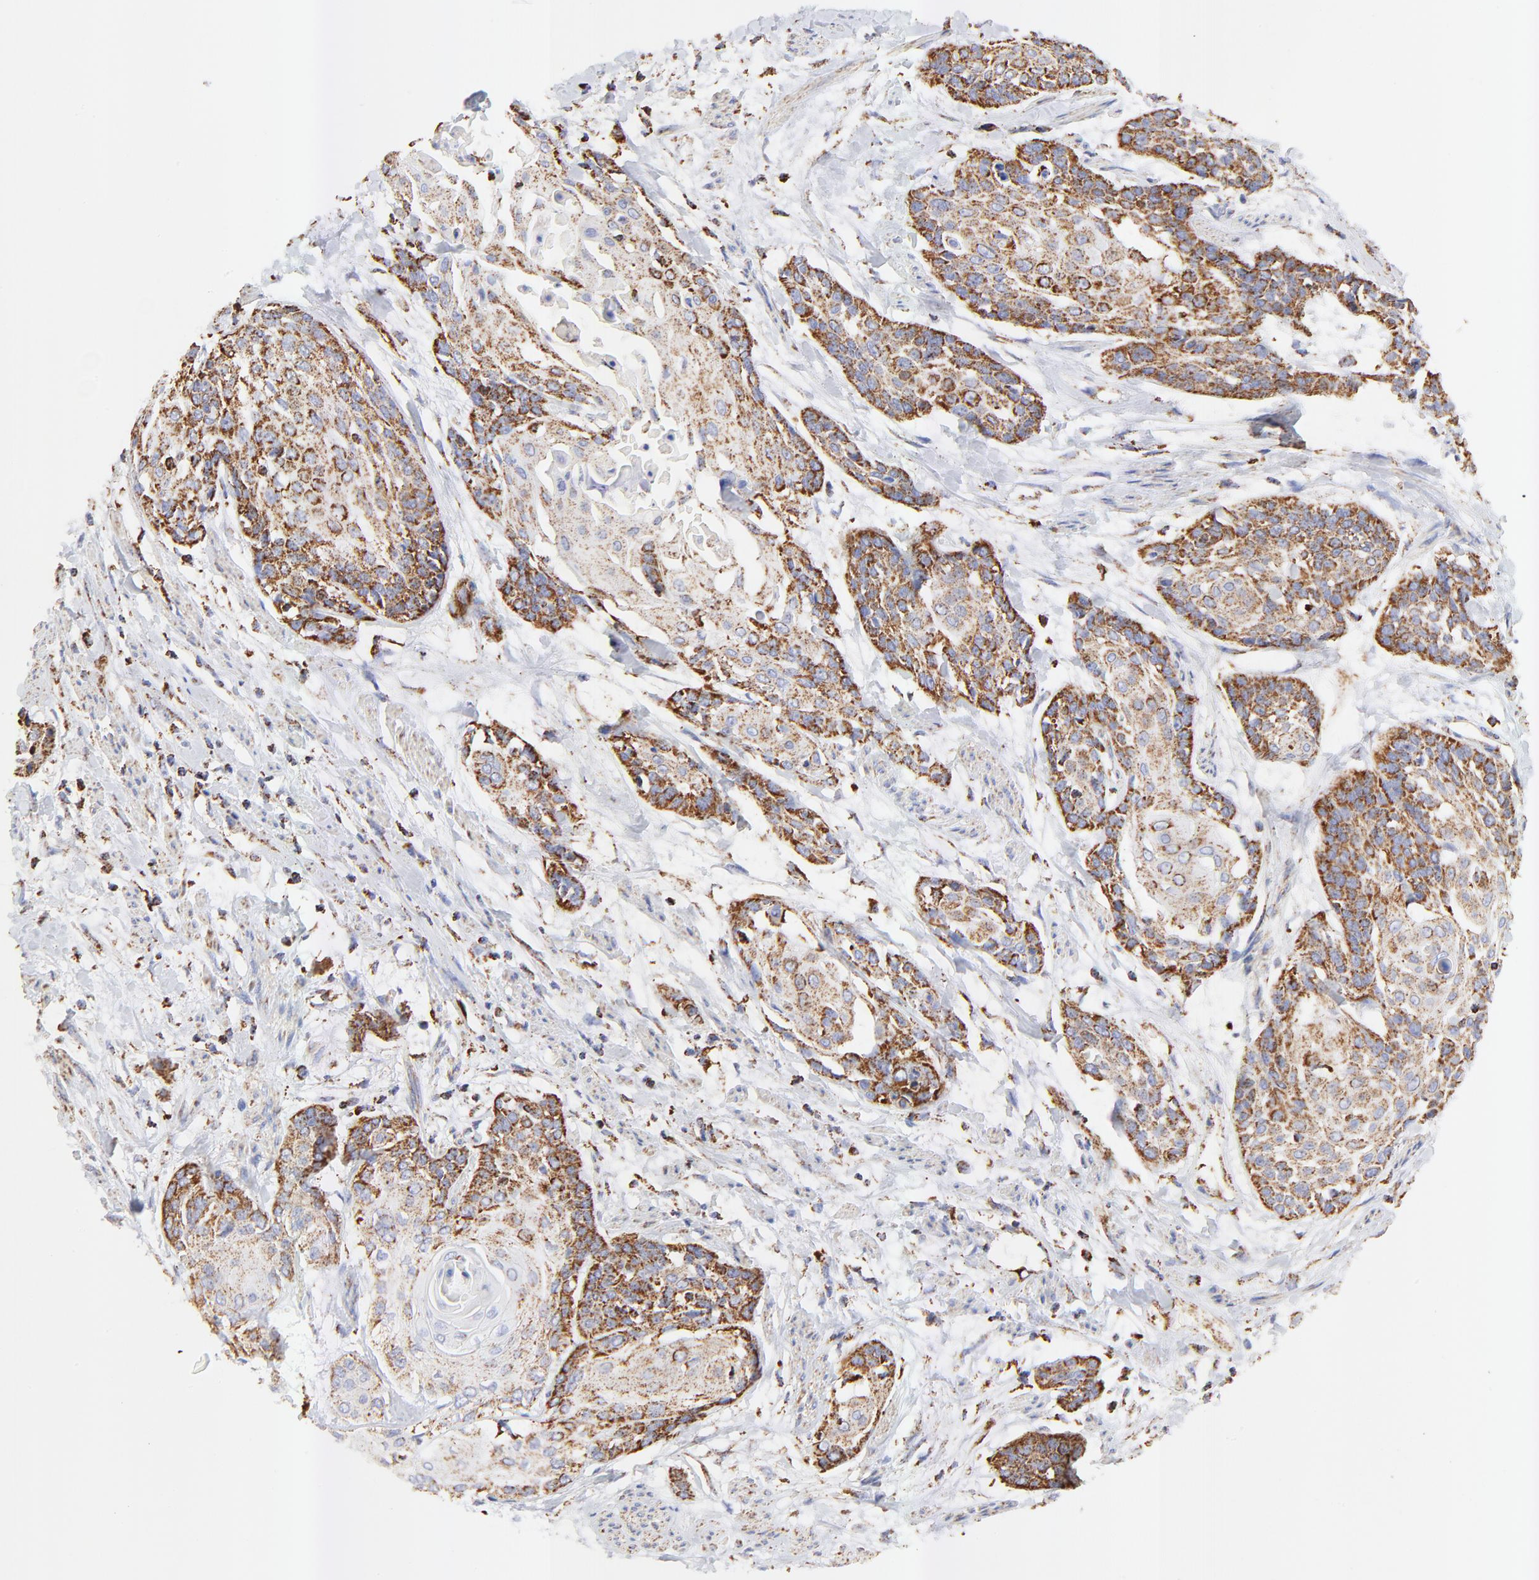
{"staining": {"intensity": "strong", "quantity": ">75%", "location": "cytoplasmic/membranous"}, "tissue": "cervical cancer", "cell_type": "Tumor cells", "image_type": "cancer", "snomed": [{"axis": "morphology", "description": "Squamous cell carcinoma, NOS"}, {"axis": "topography", "description": "Cervix"}], "caption": "This histopathology image shows immunohistochemistry (IHC) staining of cervical squamous cell carcinoma, with high strong cytoplasmic/membranous expression in about >75% of tumor cells.", "gene": "COX4I1", "patient": {"sex": "female", "age": 57}}